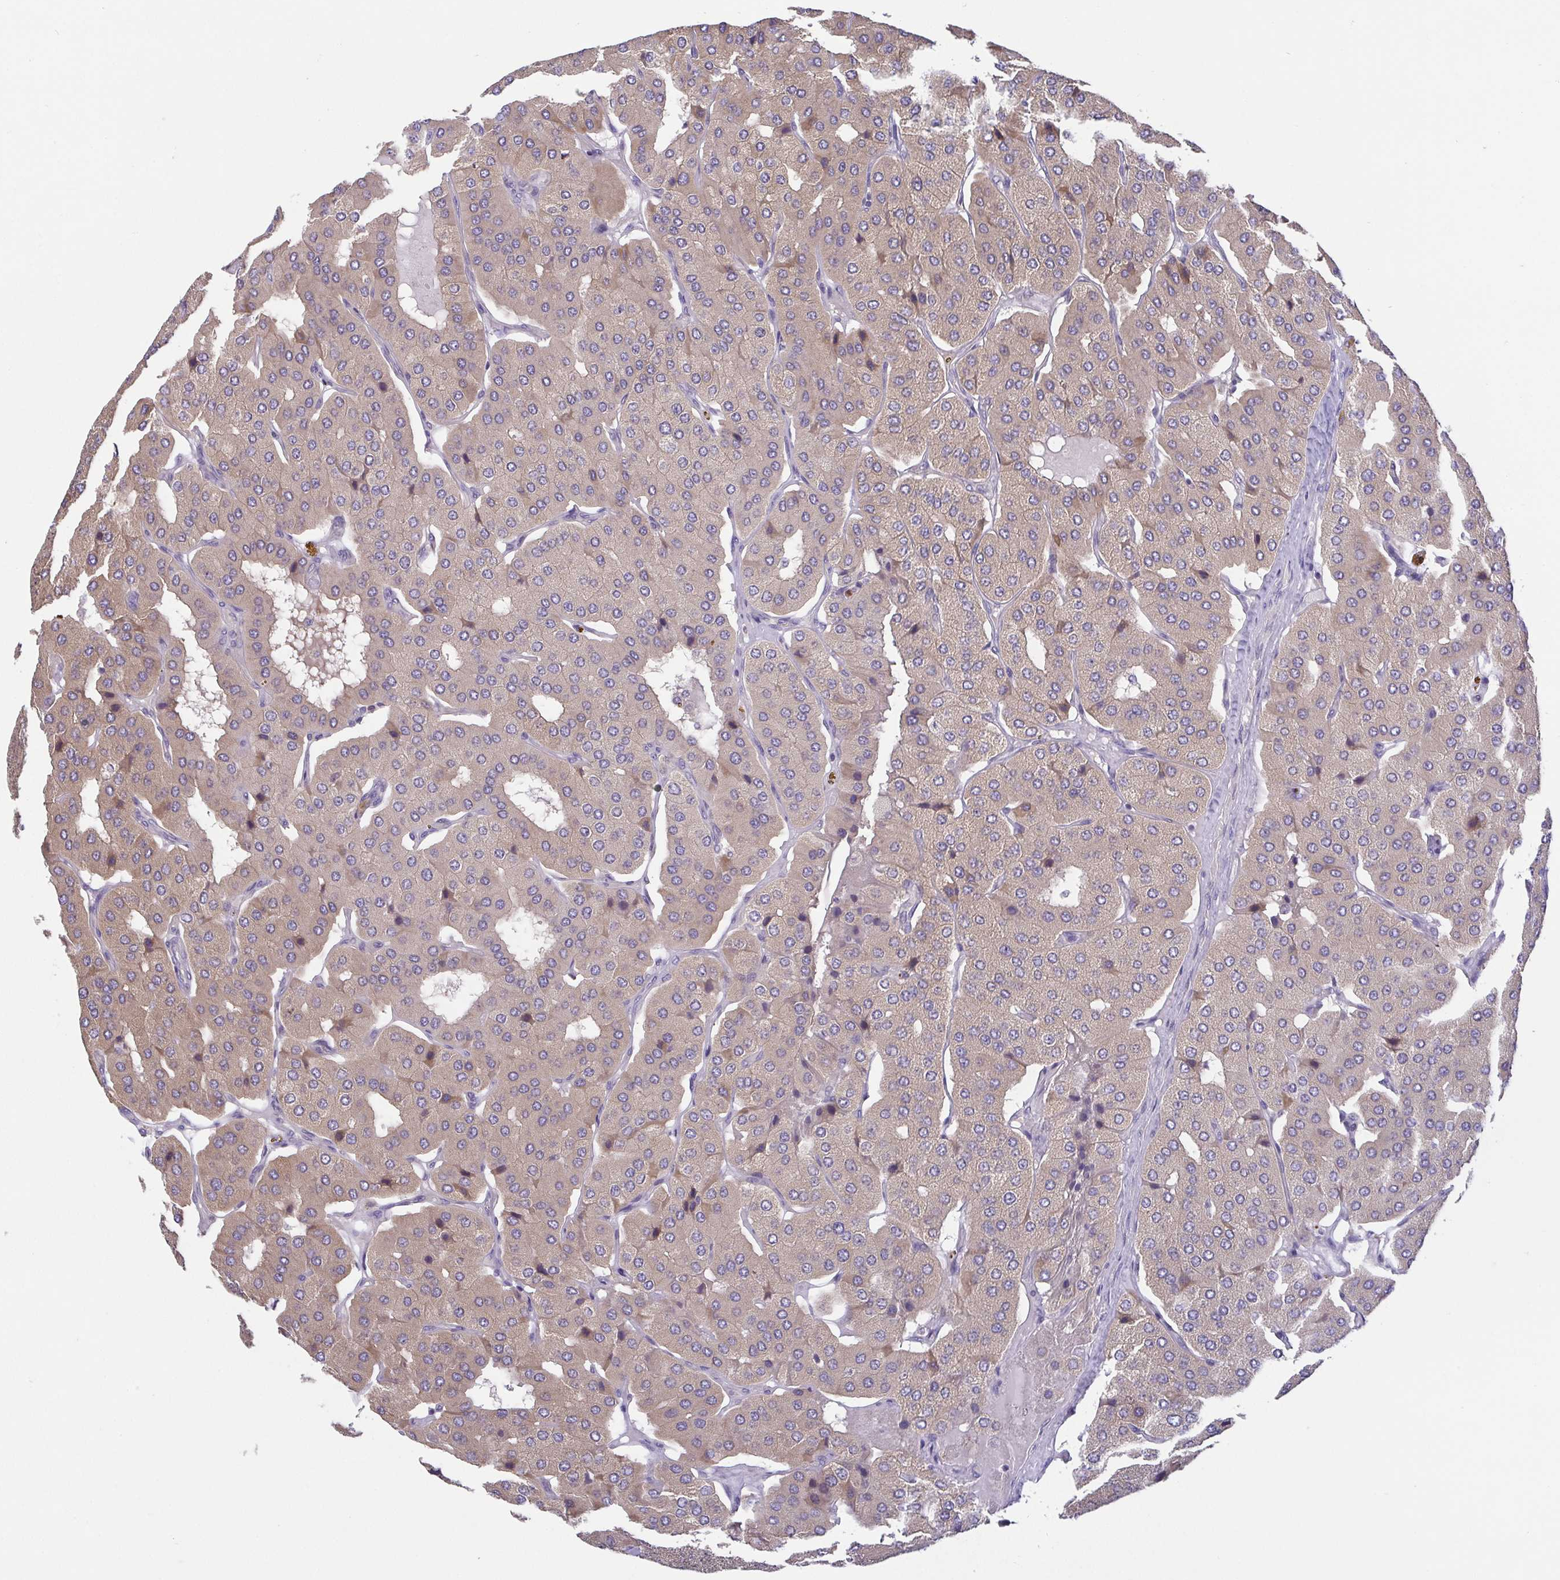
{"staining": {"intensity": "weak", "quantity": ">75%", "location": "cytoplasmic/membranous"}, "tissue": "parathyroid gland", "cell_type": "Glandular cells", "image_type": "normal", "snomed": [{"axis": "morphology", "description": "Normal tissue, NOS"}, {"axis": "morphology", "description": "Adenoma, NOS"}, {"axis": "topography", "description": "Parathyroid gland"}], "caption": "Protein staining by IHC shows weak cytoplasmic/membranous positivity in approximately >75% of glandular cells in benign parathyroid gland.", "gene": "OSBPL7", "patient": {"sex": "female", "age": 86}}